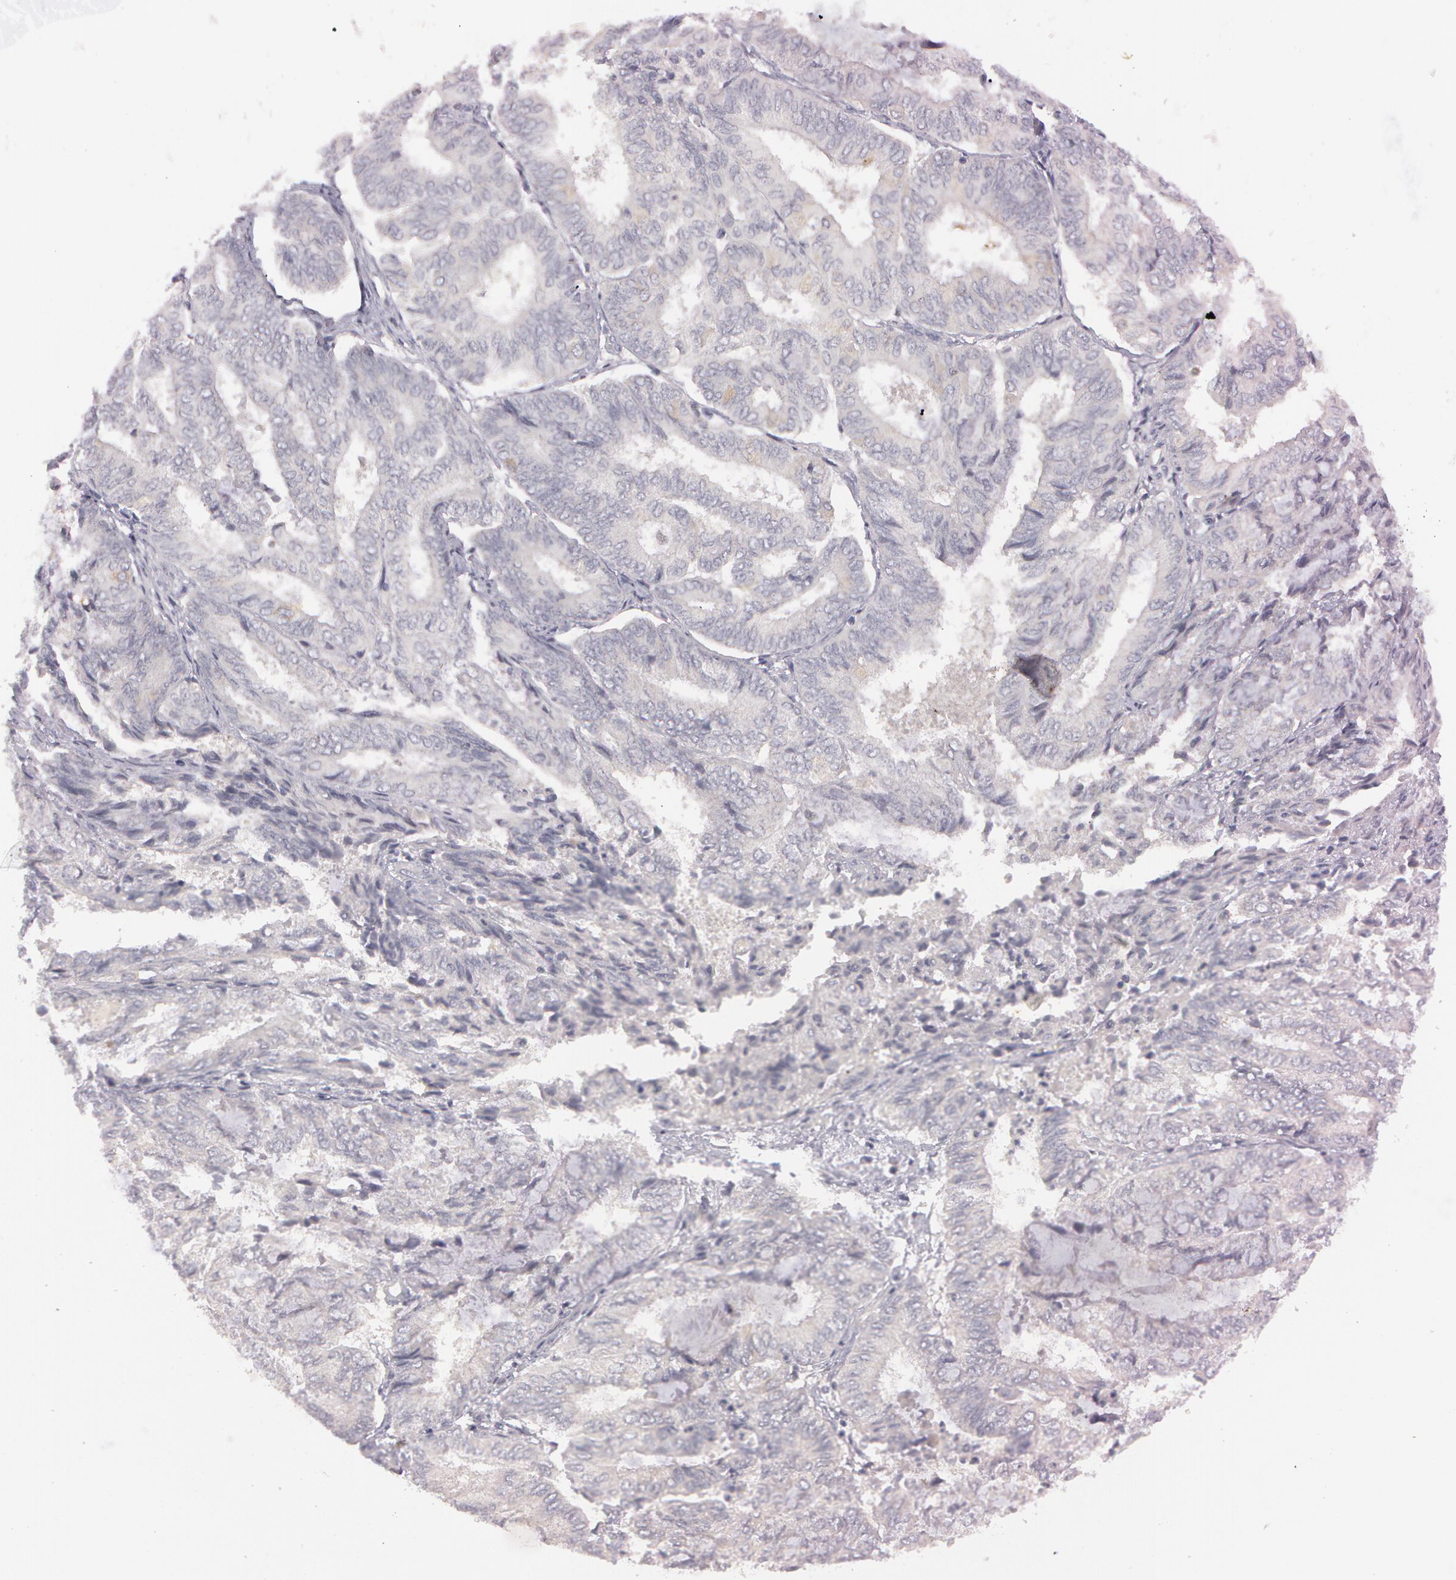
{"staining": {"intensity": "weak", "quantity": "<25%", "location": "cytoplasmic/membranous"}, "tissue": "endometrial cancer", "cell_type": "Tumor cells", "image_type": "cancer", "snomed": [{"axis": "morphology", "description": "Adenocarcinoma, NOS"}, {"axis": "topography", "description": "Endometrium"}], "caption": "DAB immunohistochemical staining of human adenocarcinoma (endometrial) displays no significant expression in tumor cells.", "gene": "MXRA5", "patient": {"sex": "female", "age": 59}}